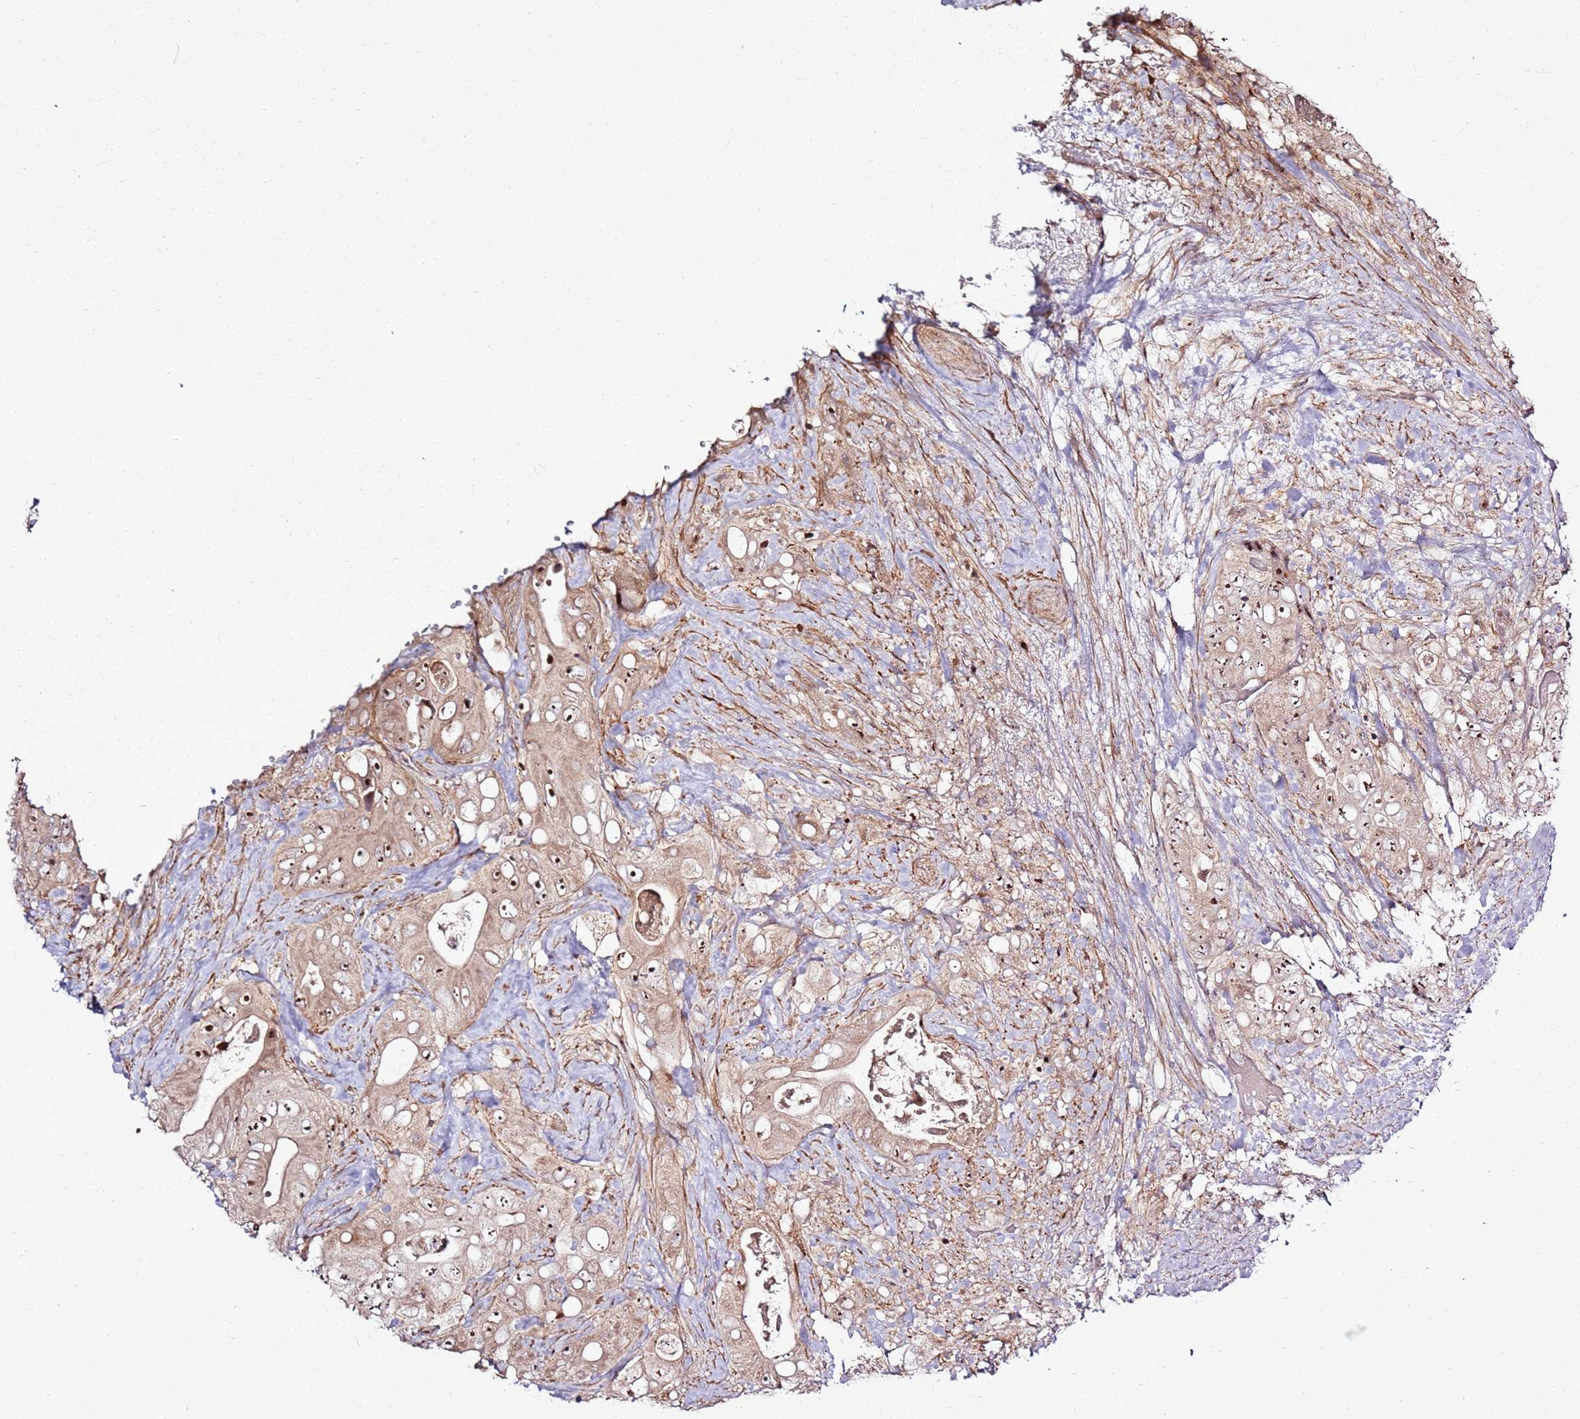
{"staining": {"intensity": "moderate", "quantity": ">75%", "location": "nuclear"}, "tissue": "colorectal cancer", "cell_type": "Tumor cells", "image_type": "cancer", "snomed": [{"axis": "morphology", "description": "Adenocarcinoma, NOS"}, {"axis": "topography", "description": "Colon"}], "caption": "Colorectal cancer stained with IHC demonstrates moderate nuclear expression in about >75% of tumor cells.", "gene": "CNPY1", "patient": {"sex": "female", "age": 46}}